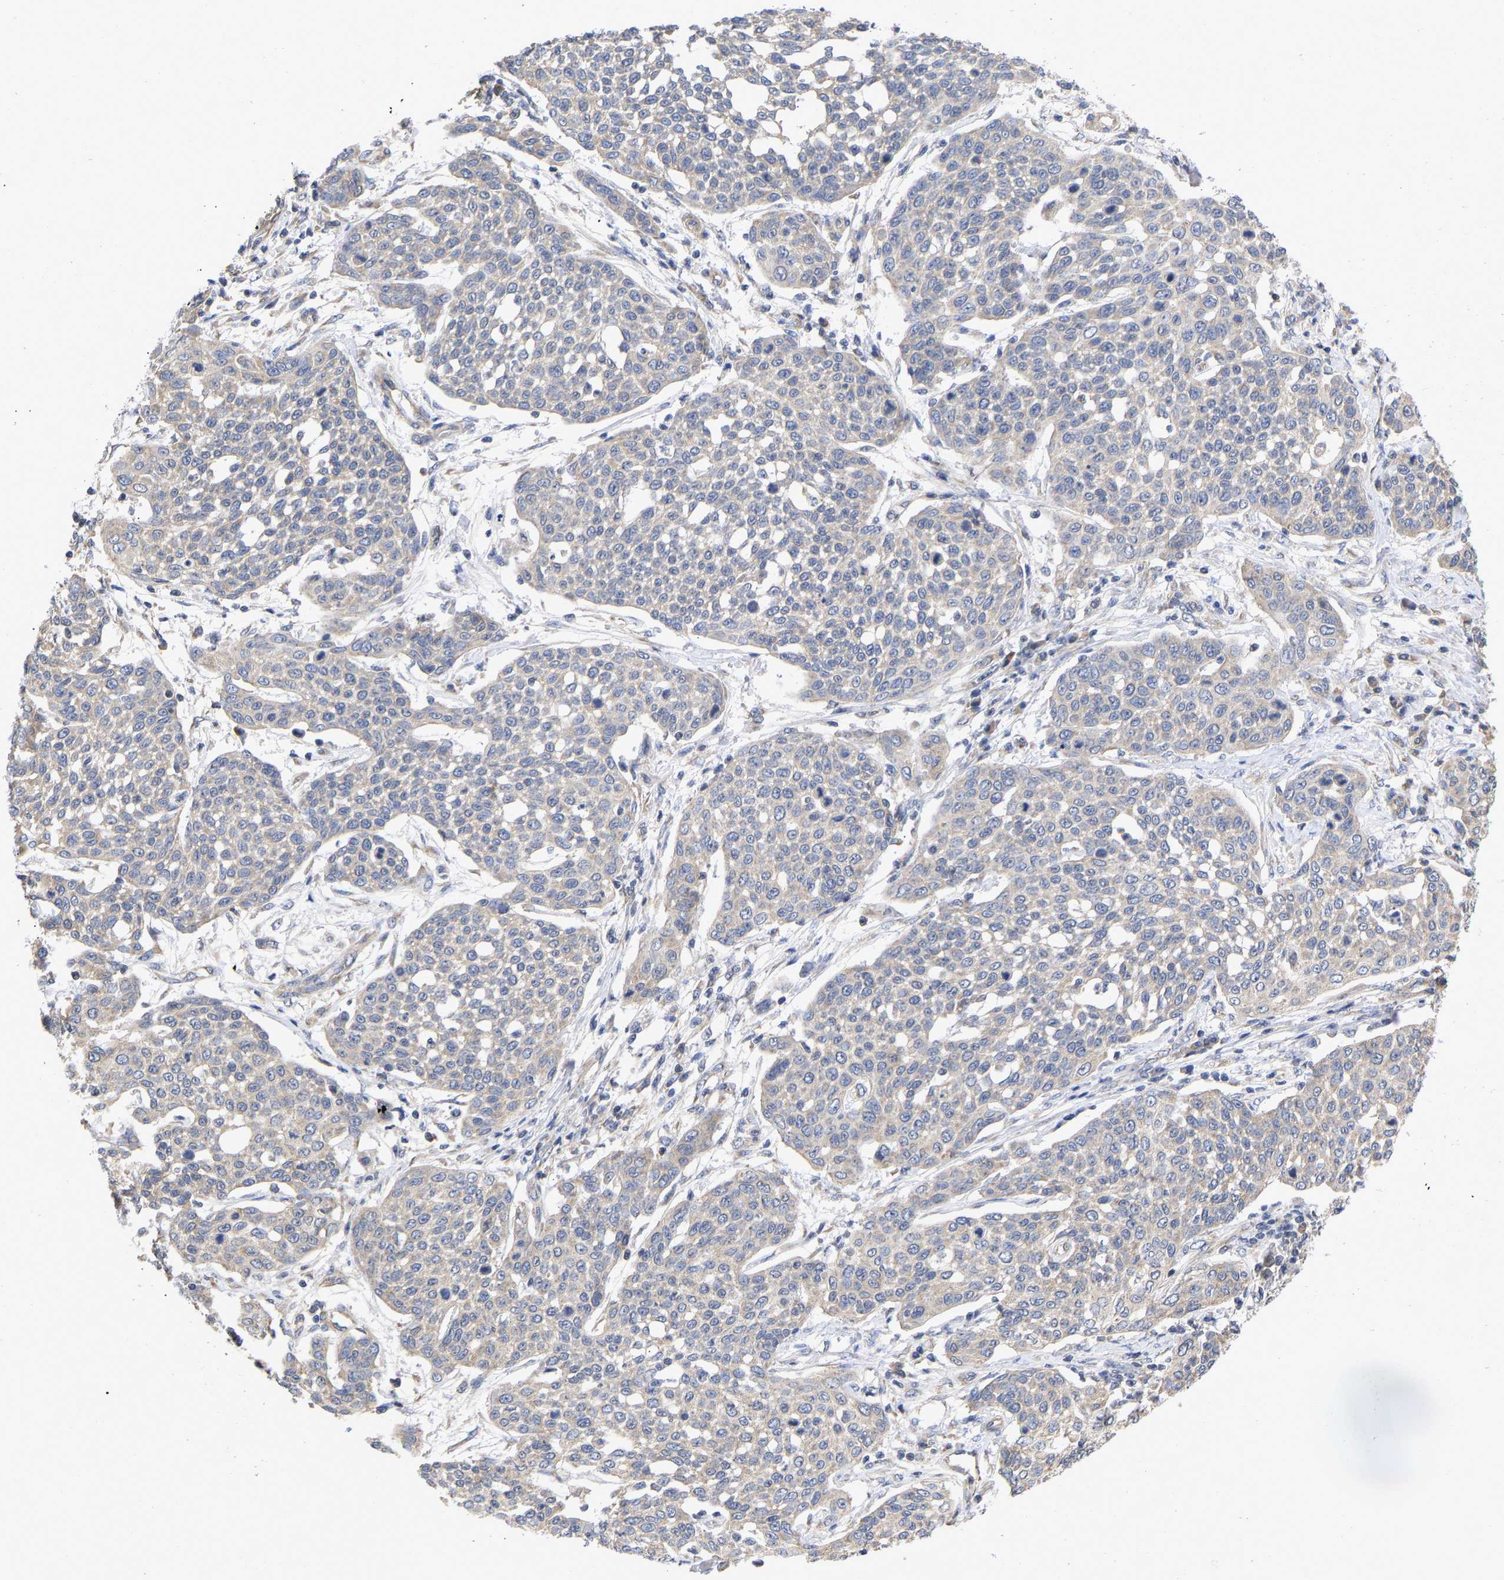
{"staining": {"intensity": "negative", "quantity": "none", "location": "none"}, "tissue": "cervical cancer", "cell_type": "Tumor cells", "image_type": "cancer", "snomed": [{"axis": "morphology", "description": "Squamous cell carcinoma, NOS"}, {"axis": "topography", "description": "Cervix"}], "caption": "Immunohistochemical staining of cervical cancer (squamous cell carcinoma) shows no significant expression in tumor cells.", "gene": "MAP2K3", "patient": {"sex": "female", "age": 34}}